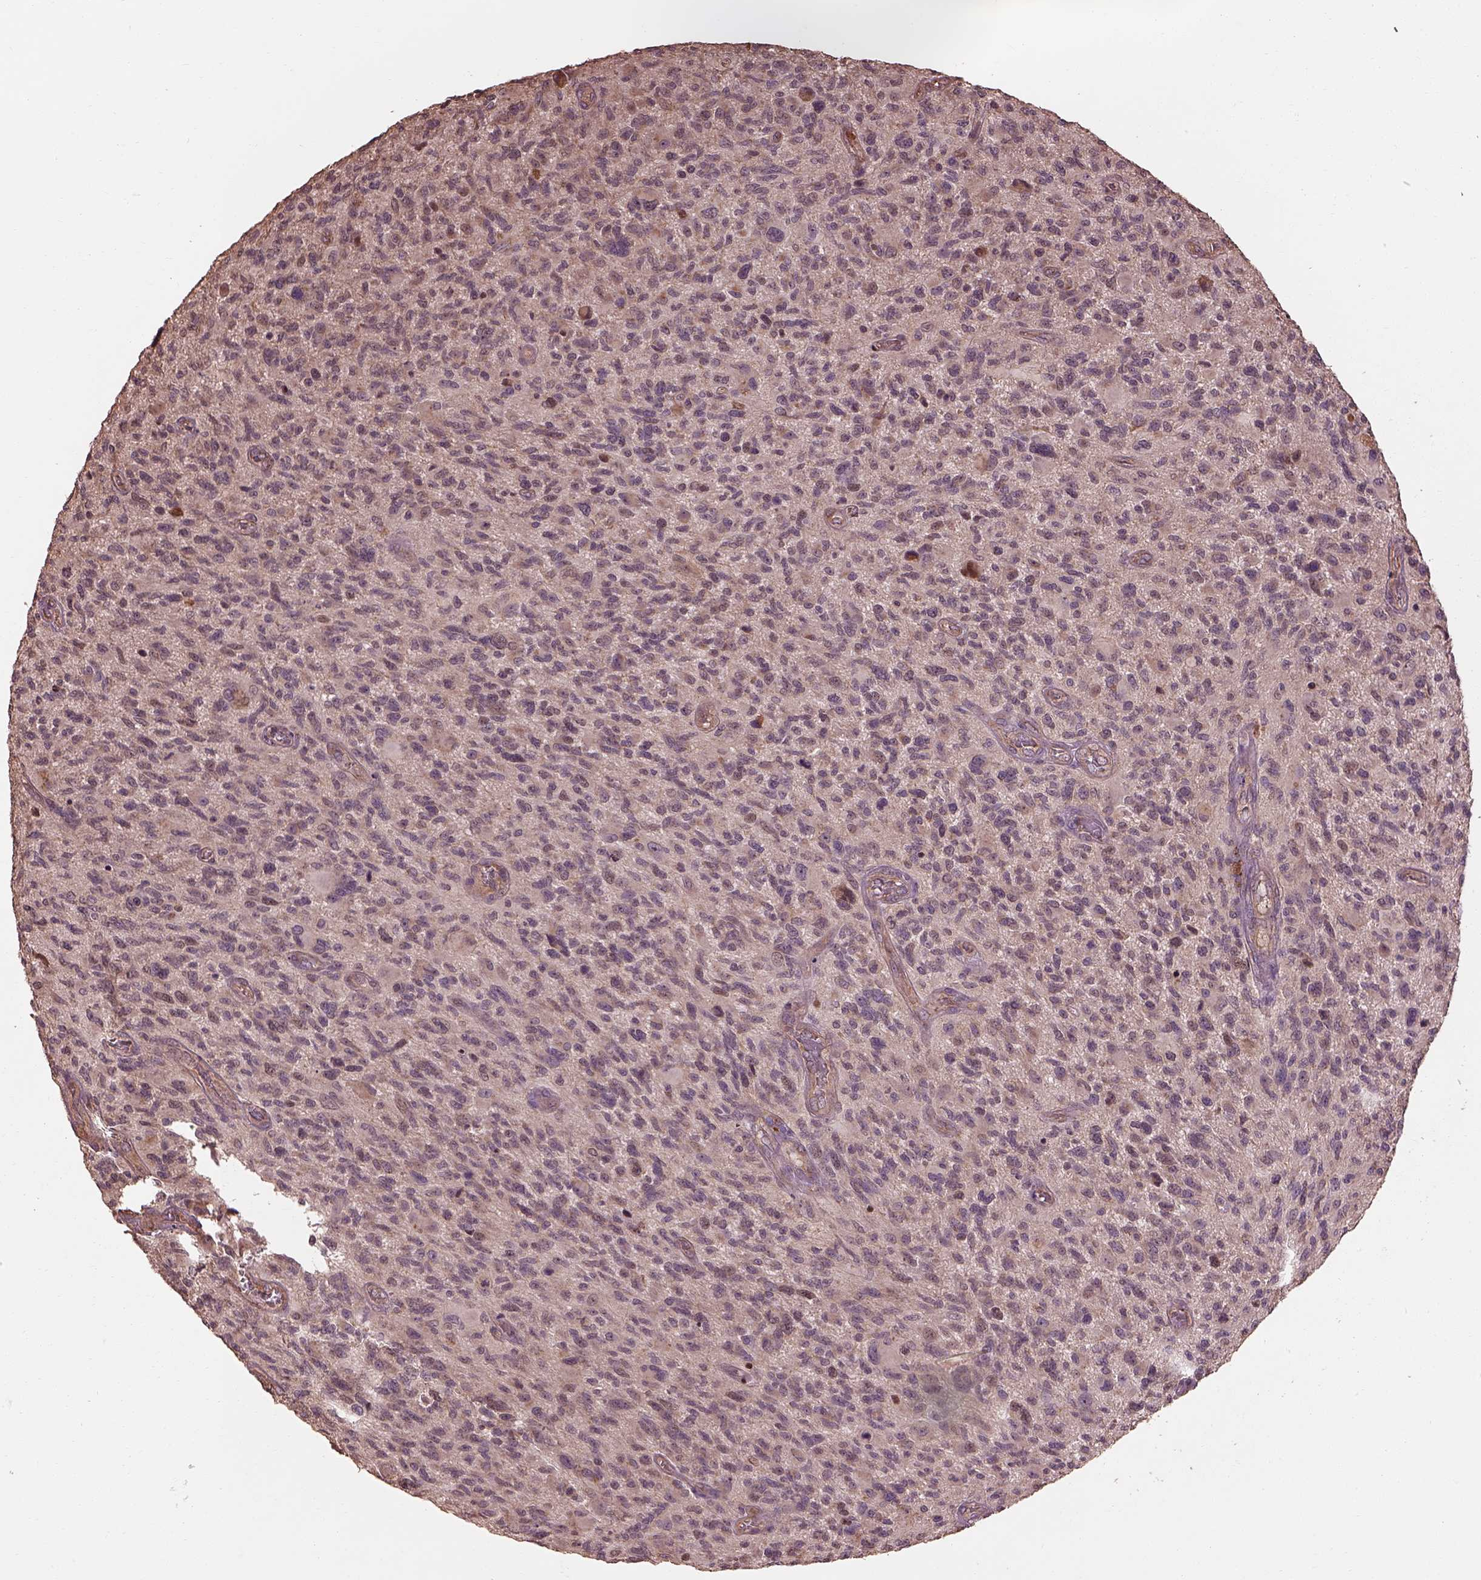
{"staining": {"intensity": "negative", "quantity": "none", "location": "none"}, "tissue": "glioma", "cell_type": "Tumor cells", "image_type": "cancer", "snomed": [{"axis": "morphology", "description": "Glioma, malignant, NOS"}, {"axis": "morphology", "description": "Glioma, malignant, High grade"}, {"axis": "topography", "description": "Brain"}], "caption": "Immunohistochemistry photomicrograph of neoplastic tissue: glioma stained with DAB displays no significant protein expression in tumor cells.", "gene": "METTL4", "patient": {"sex": "female", "age": 71}}